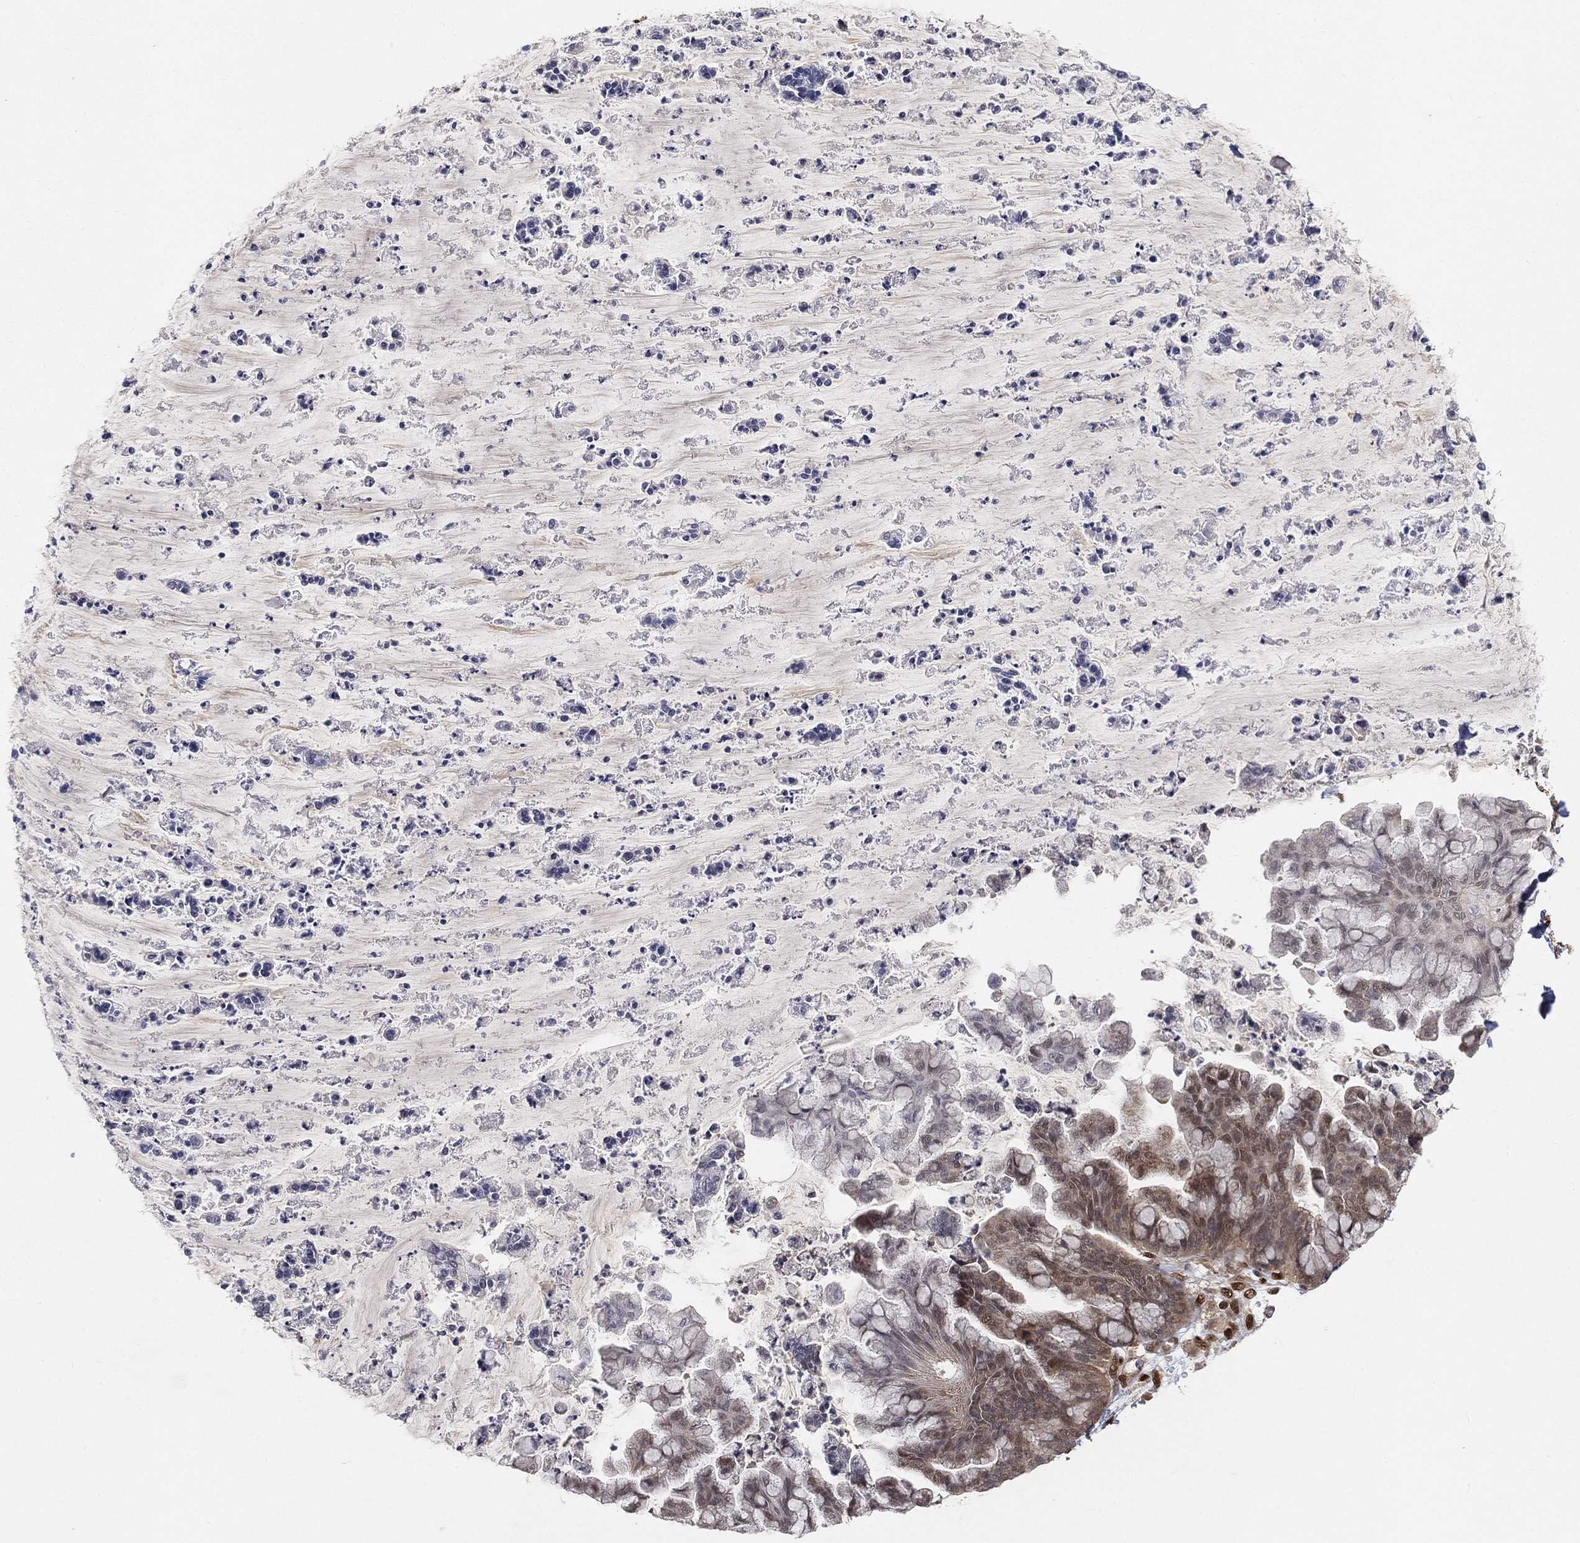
{"staining": {"intensity": "negative", "quantity": "none", "location": "none"}, "tissue": "ovarian cancer", "cell_type": "Tumor cells", "image_type": "cancer", "snomed": [{"axis": "morphology", "description": "Cystadenocarcinoma, mucinous, NOS"}, {"axis": "topography", "description": "Ovary"}], "caption": "The histopathology image exhibits no significant positivity in tumor cells of ovarian mucinous cystadenocarcinoma.", "gene": "CRTC3", "patient": {"sex": "female", "age": 67}}